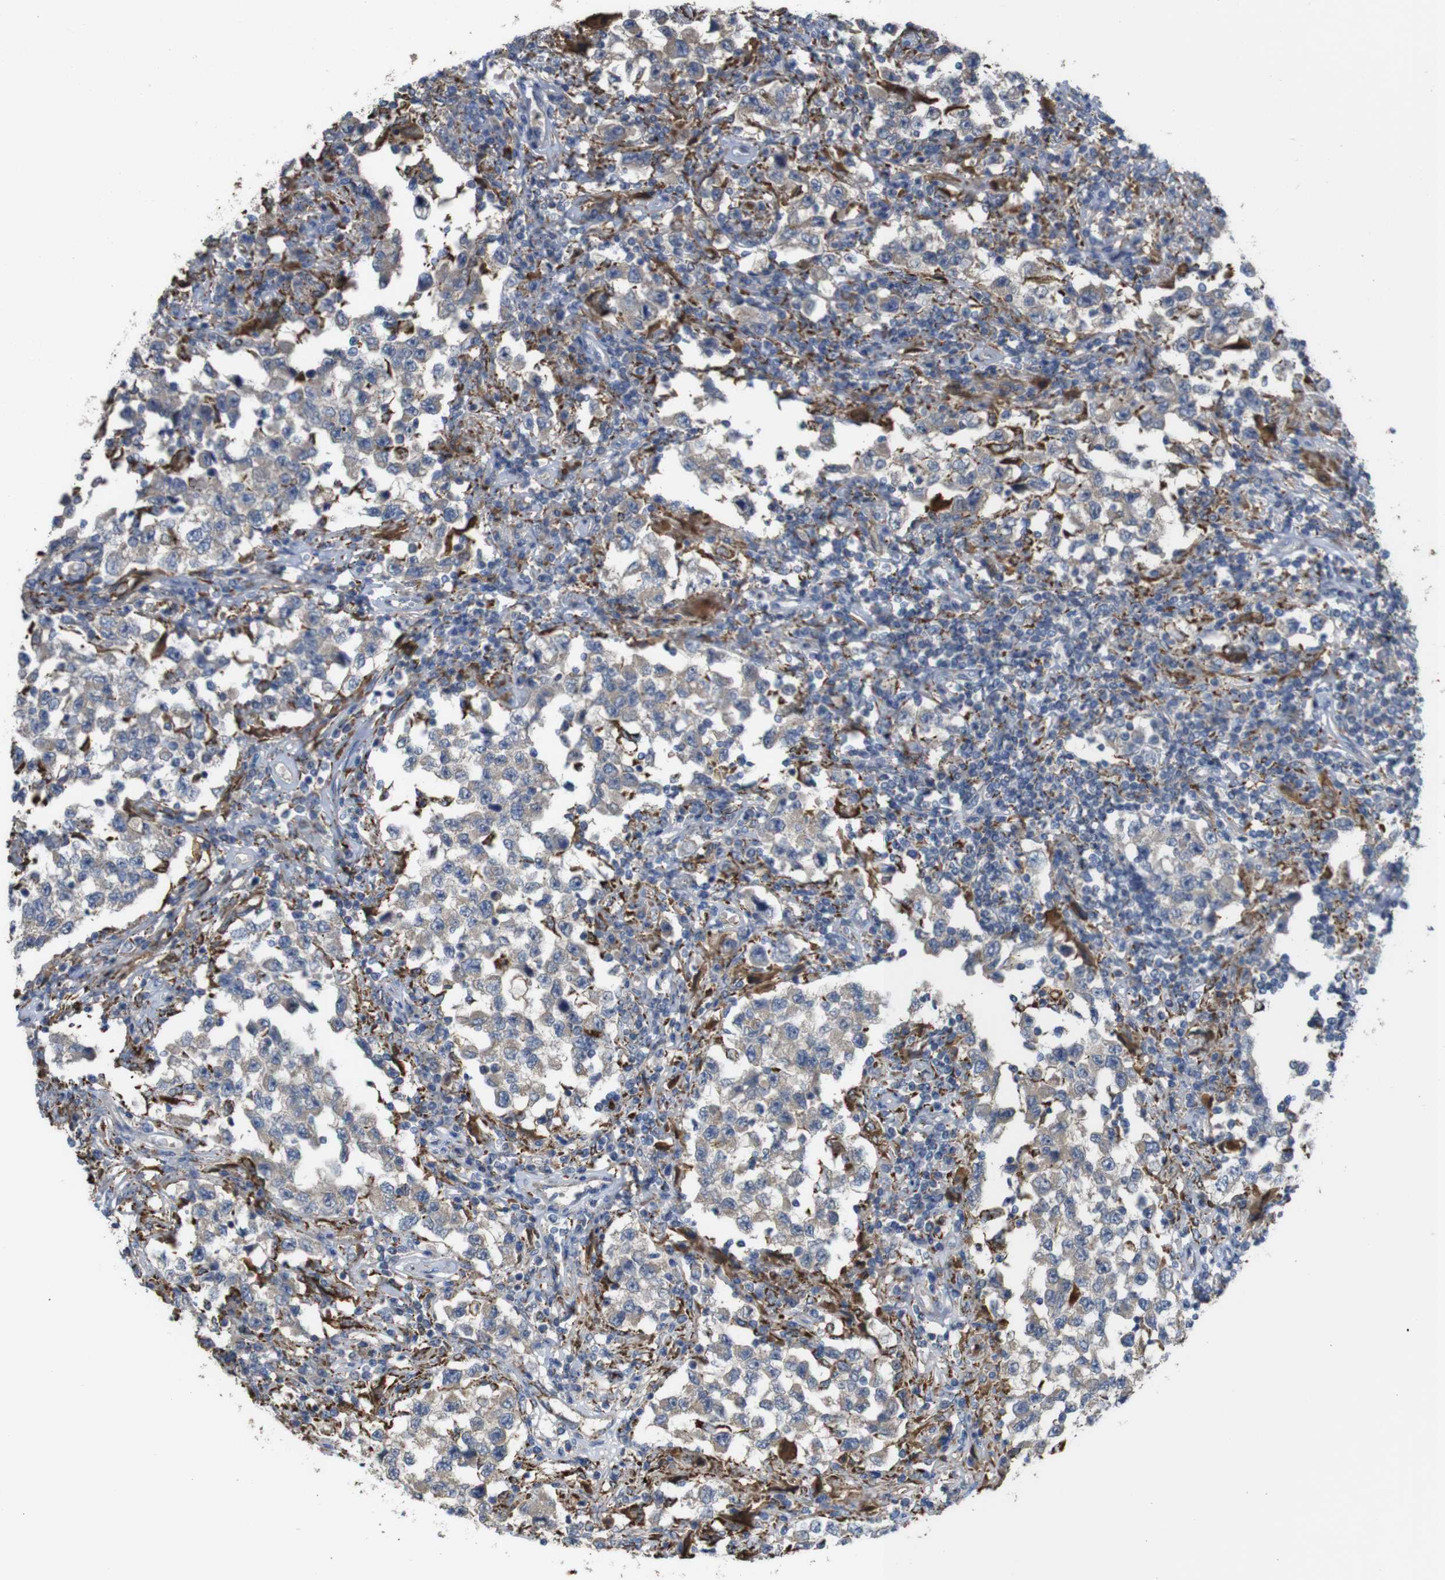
{"staining": {"intensity": "moderate", "quantity": "25%-75%", "location": "cytoplasmic/membranous"}, "tissue": "testis cancer", "cell_type": "Tumor cells", "image_type": "cancer", "snomed": [{"axis": "morphology", "description": "Carcinoma, Embryonal, NOS"}, {"axis": "topography", "description": "Testis"}], "caption": "Immunohistochemistry (IHC) micrograph of embryonal carcinoma (testis) stained for a protein (brown), which displays medium levels of moderate cytoplasmic/membranous positivity in approximately 25%-75% of tumor cells.", "gene": "PTPRR", "patient": {"sex": "male", "age": 21}}